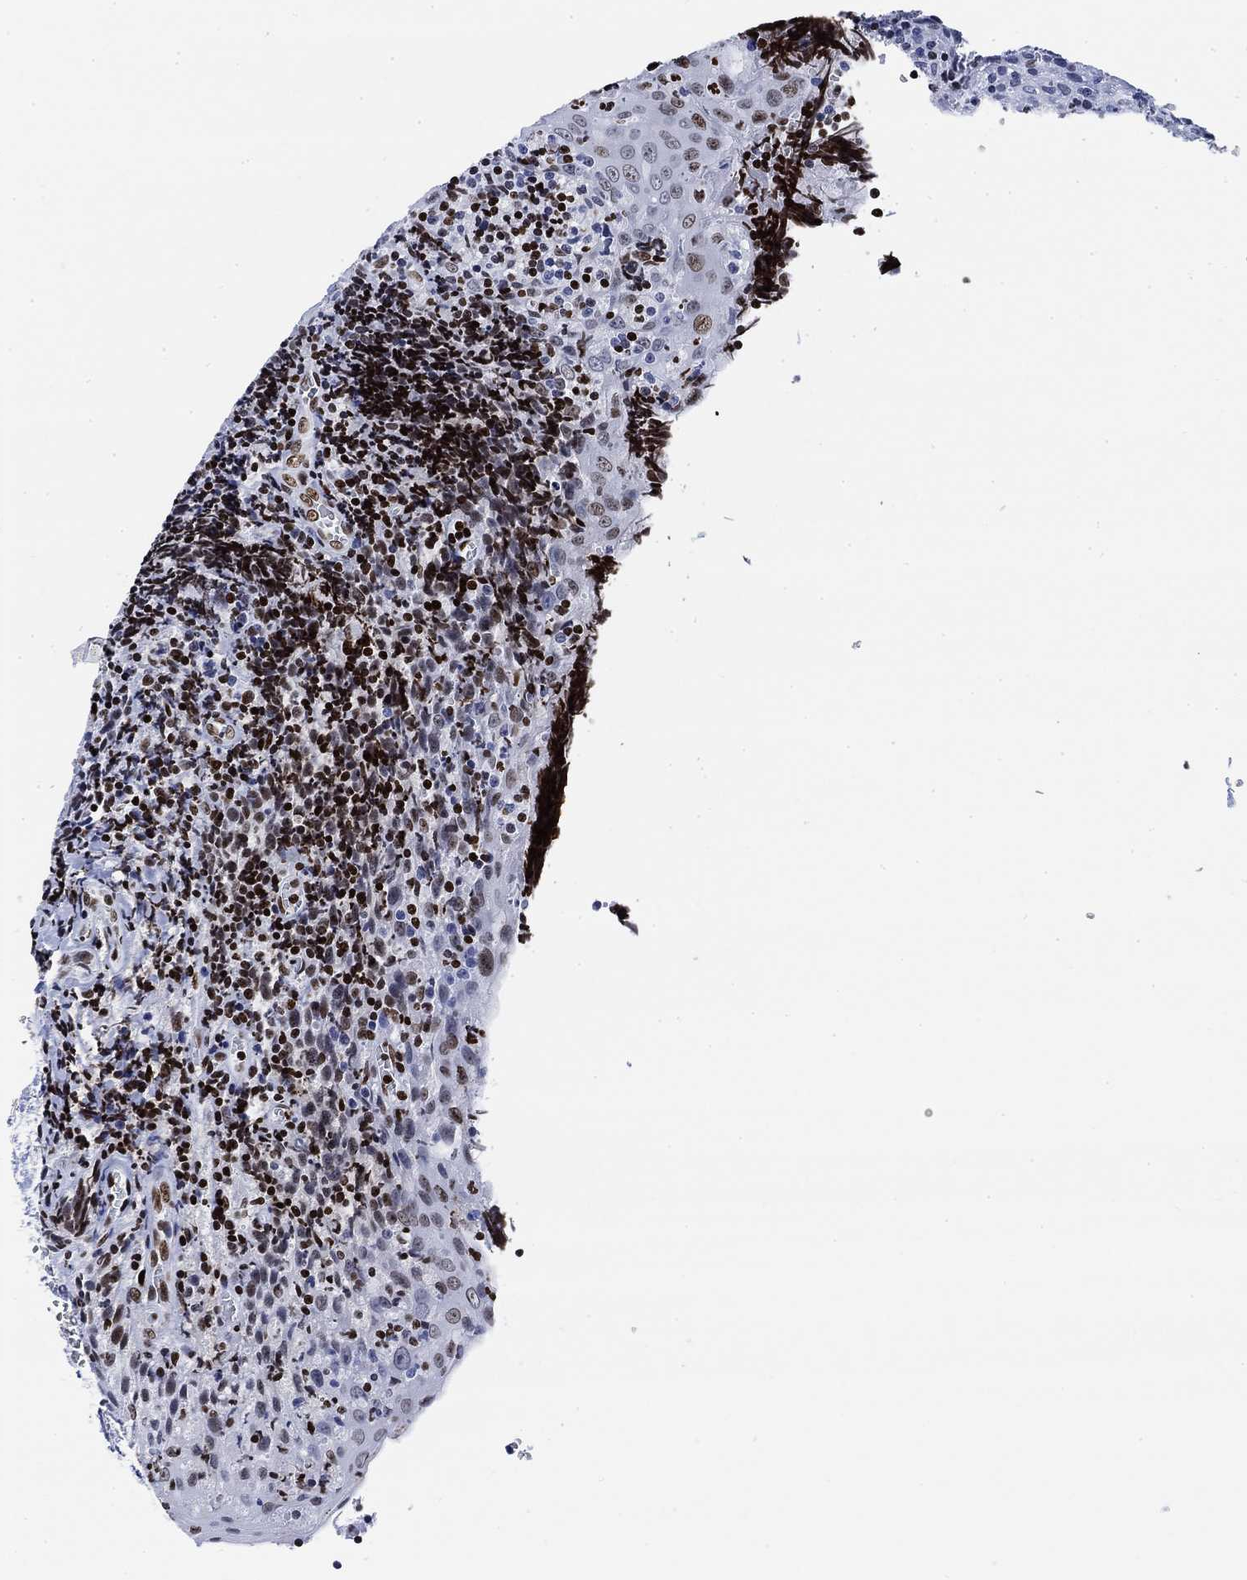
{"staining": {"intensity": "strong", "quantity": "<25%", "location": "nuclear"}, "tissue": "tonsil", "cell_type": "Germinal center cells", "image_type": "normal", "snomed": [{"axis": "morphology", "description": "Normal tissue, NOS"}, {"axis": "morphology", "description": "Inflammation, NOS"}, {"axis": "topography", "description": "Tonsil"}], "caption": "A high-resolution micrograph shows immunohistochemistry staining of normal tonsil, which exhibits strong nuclear expression in approximately <25% of germinal center cells.", "gene": "H1", "patient": {"sex": "female", "age": 31}}